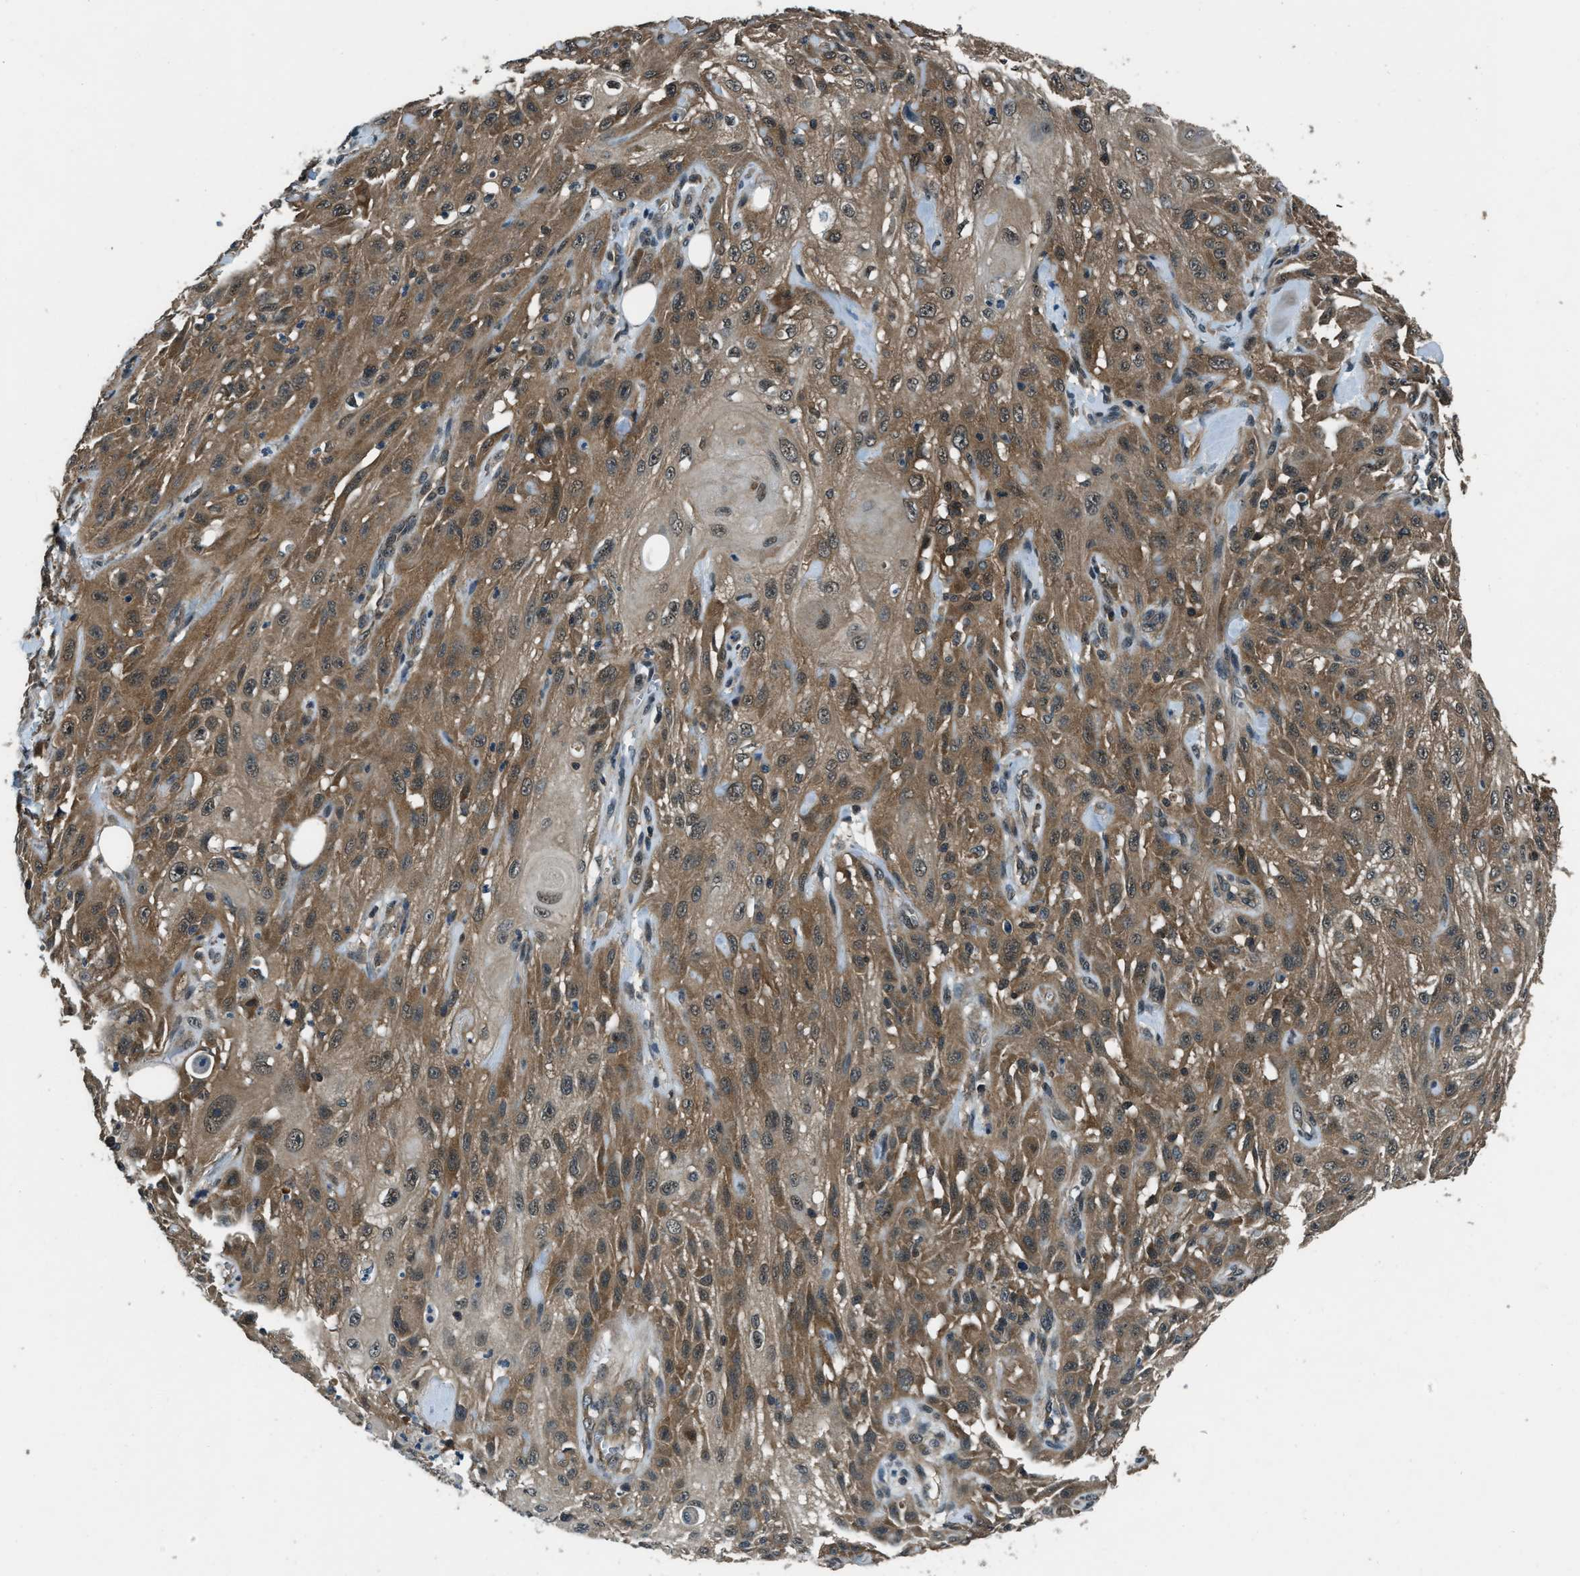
{"staining": {"intensity": "moderate", "quantity": ">75%", "location": "cytoplasmic/membranous"}, "tissue": "skin cancer", "cell_type": "Tumor cells", "image_type": "cancer", "snomed": [{"axis": "morphology", "description": "Squamous cell carcinoma, NOS"}, {"axis": "topography", "description": "Skin"}], "caption": "Immunohistochemistry micrograph of neoplastic tissue: human skin squamous cell carcinoma stained using IHC demonstrates medium levels of moderate protein expression localized specifically in the cytoplasmic/membranous of tumor cells, appearing as a cytoplasmic/membranous brown color.", "gene": "NUDCD3", "patient": {"sex": "male", "age": 75}}